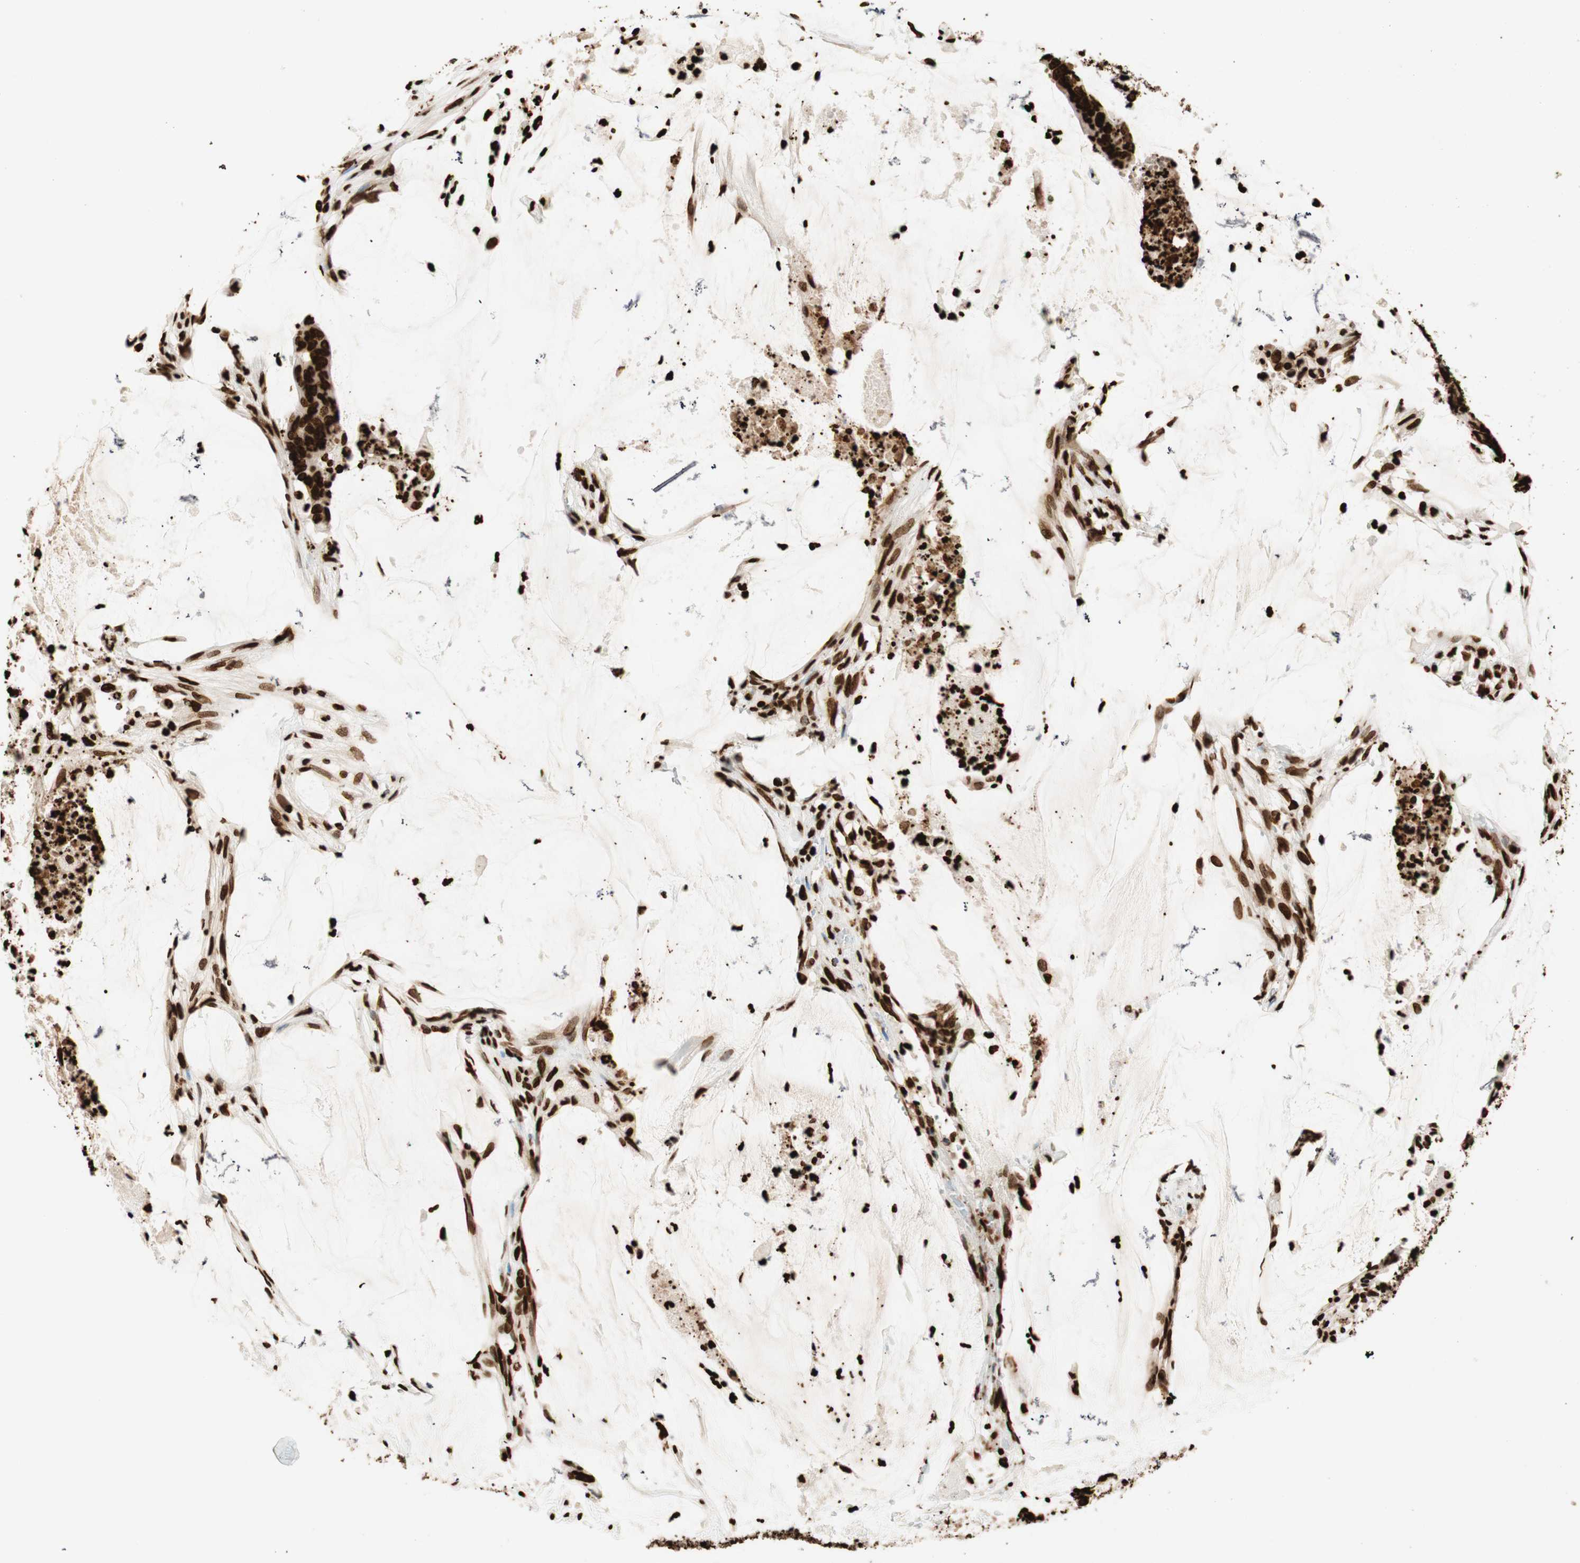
{"staining": {"intensity": "strong", "quantity": ">75%", "location": "nuclear"}, "tissue": "colorectal cancer", "cell_type": "Tumor cells", "image_type": "cancer", "snomed": [{"axis": "morphology", "description": "Adenocarcinoma, NOS"}, {"axis": "topography", "description": "Rectum"}], "caption": "Colorectal cancer stained with a protein marker demonstrates strong staining in tumor cells.", "gene": "GLI2", "patient": {"sex": "female", "age": 66}}